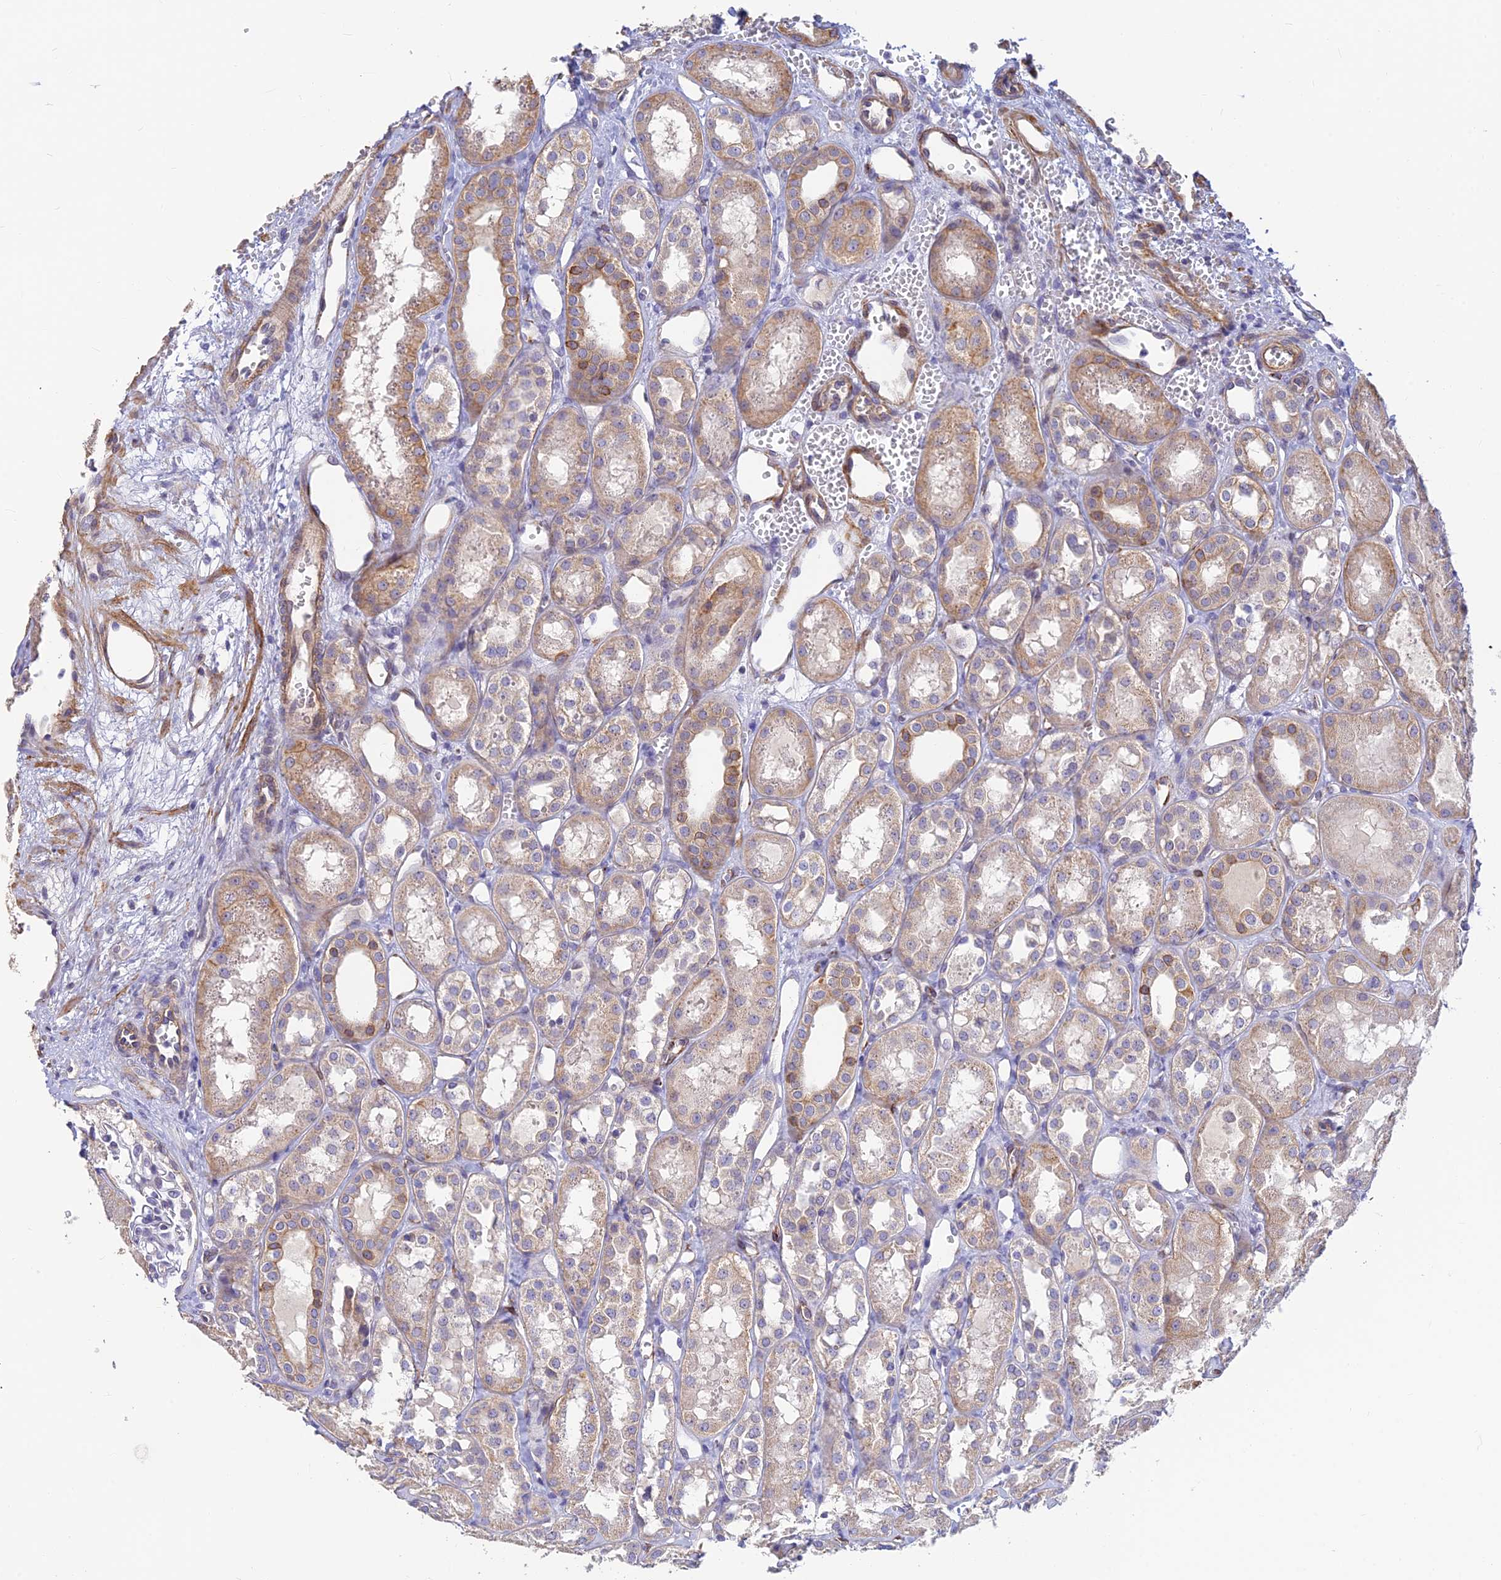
{"staining": {"intensity": "negative", "quantity": "none", "location": "none"}, "tissue": "kidney", "cell_type": "Cells in glomeruli", "image_type": "normal", "snomed": [{"axis": "morphology", "description": "Normal tissue, NOS"}, {"axis": "topography", "description": "Kidney"}], "caption": "Immunohistochemistry image of normal human kidney stained for a protein (brown), which demonstrates no positivity in cells in glomeruli.", "gene": "ALDH1L2", "patient": {"sex": "male", "age": 16}}